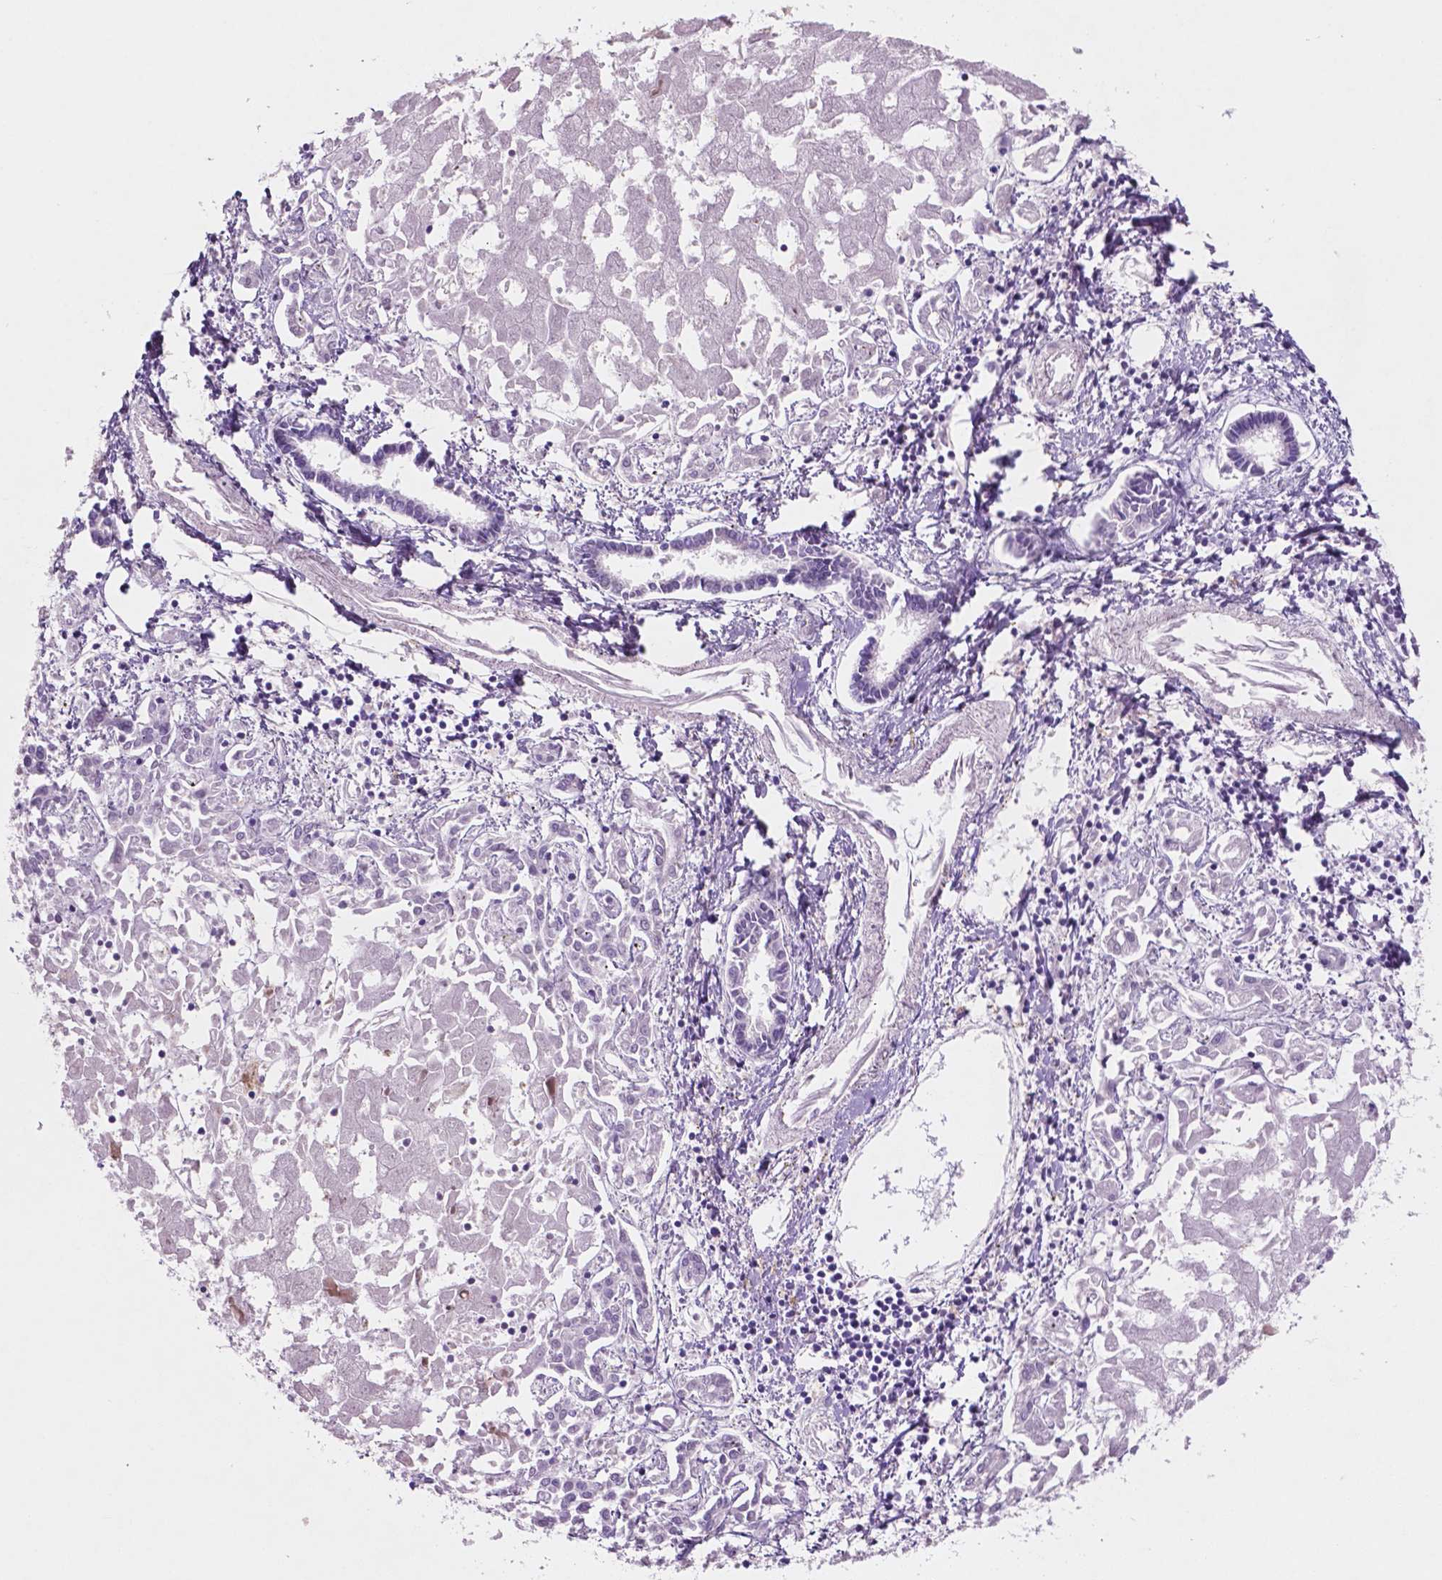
{"staining": {"intensity": "negative", "quantity": "none", "location": "none"}, "tissue": "liver cancer", "cell_type": "Tumor cells", "image_type": "cancer", "snomed": [{"axis": "morphology", "description": "Cholangiocarcinoma"}, {"axis": "topography", "description": "Liver"}], "caption": "This histopathology image is of liver cancer stained with IHC to label a protein in brown with the nuclei are counter-stained blue. There is no positivity in tumor cells.", "gene": "POU4F1", "patient": {"sex": "female", "age": 64}}